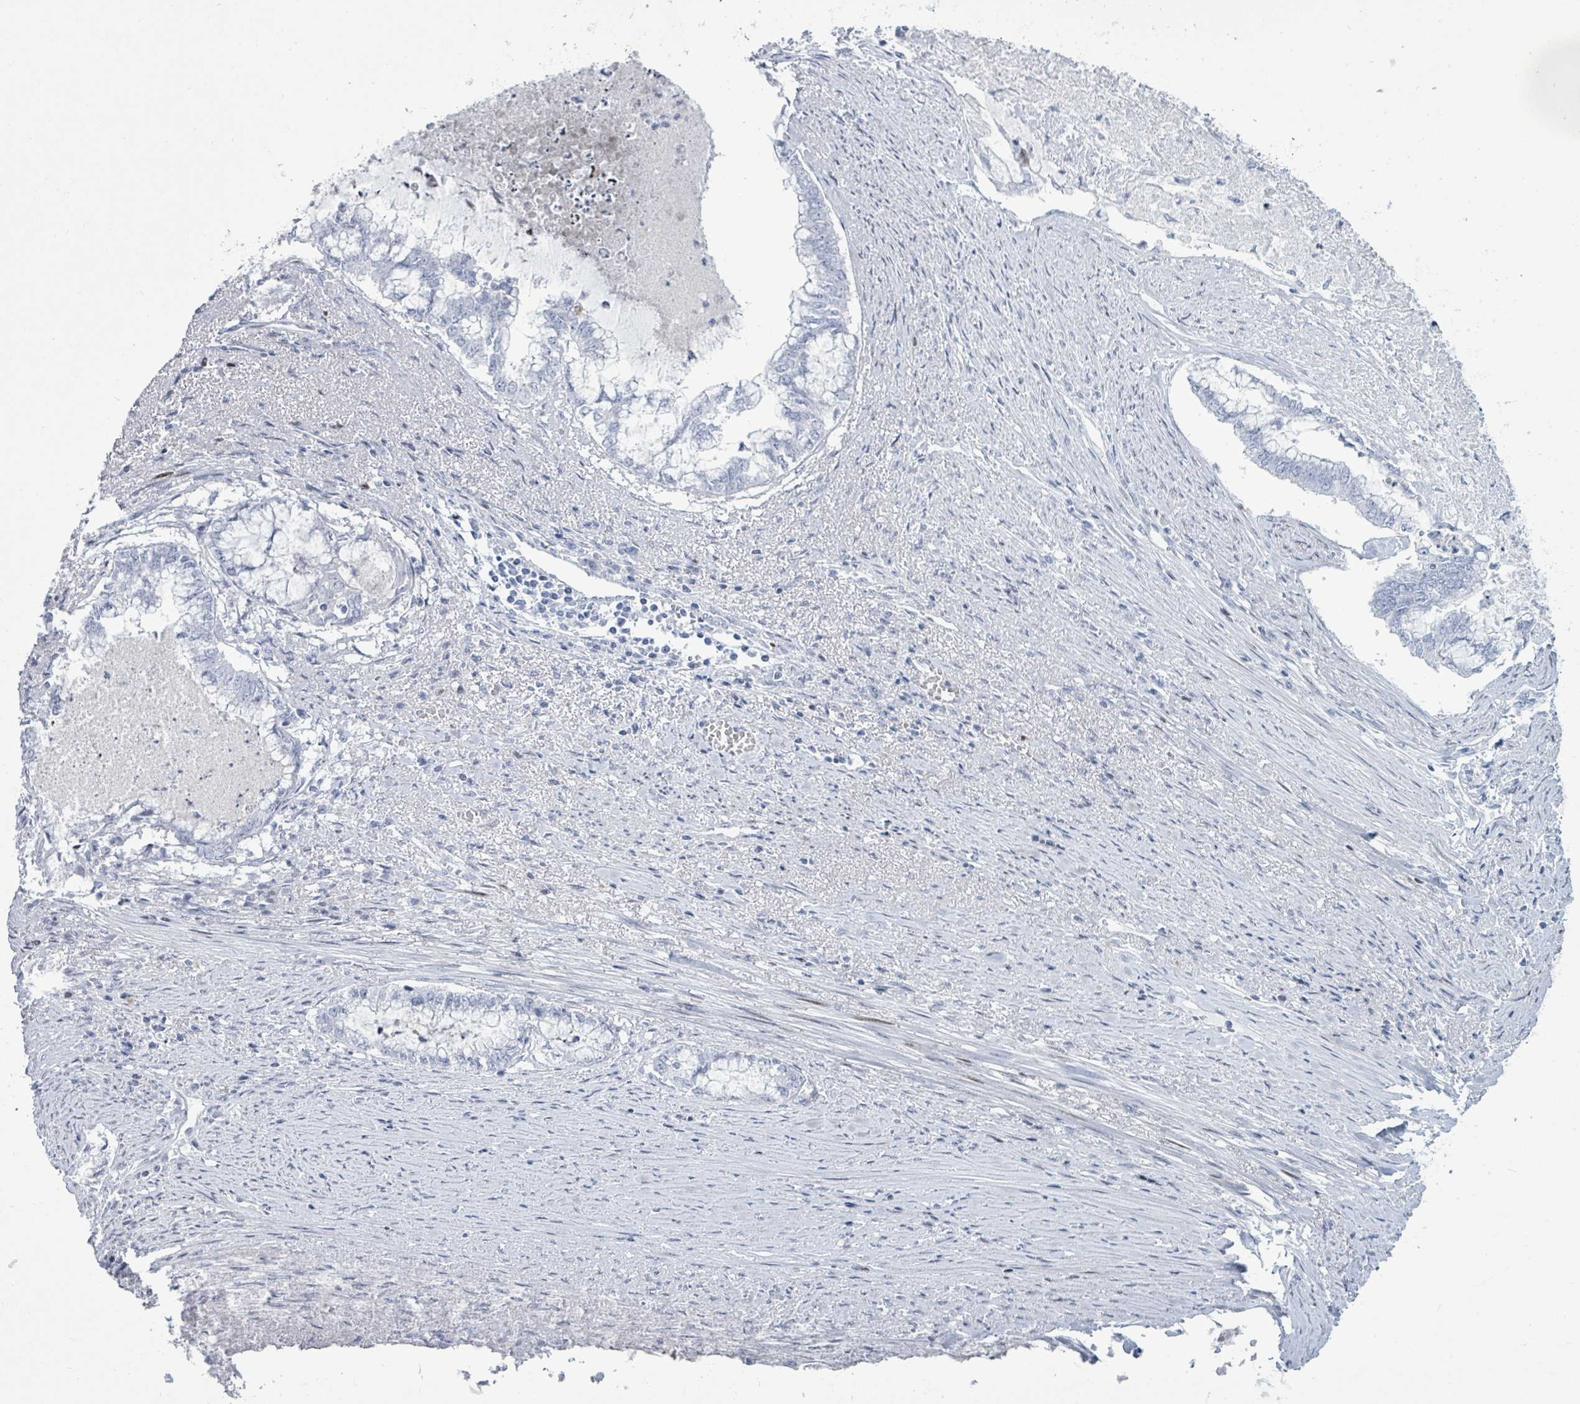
{"staining": {"intensity": "negative", "quantity": "none", "location": "none"}, "tissue": "endometrial cancer", "cell_type": "Tumor cells", "image_type": "cancer", "snomed": [{"axis": "morphology", "description": "Adenocarcinoma, NOS"}, {"axis": "topography", "description": "Endometrium"}], "caption": "Tumor cells show no significant protein staining in endometrial cancer (adenocarcinoma). (DAB (3,3'-diaminobenzidine) immunohistochemistry with hematoxylin counter stain).", "gene": "MALL", "patient": {"sex": "female", "age": 79}}